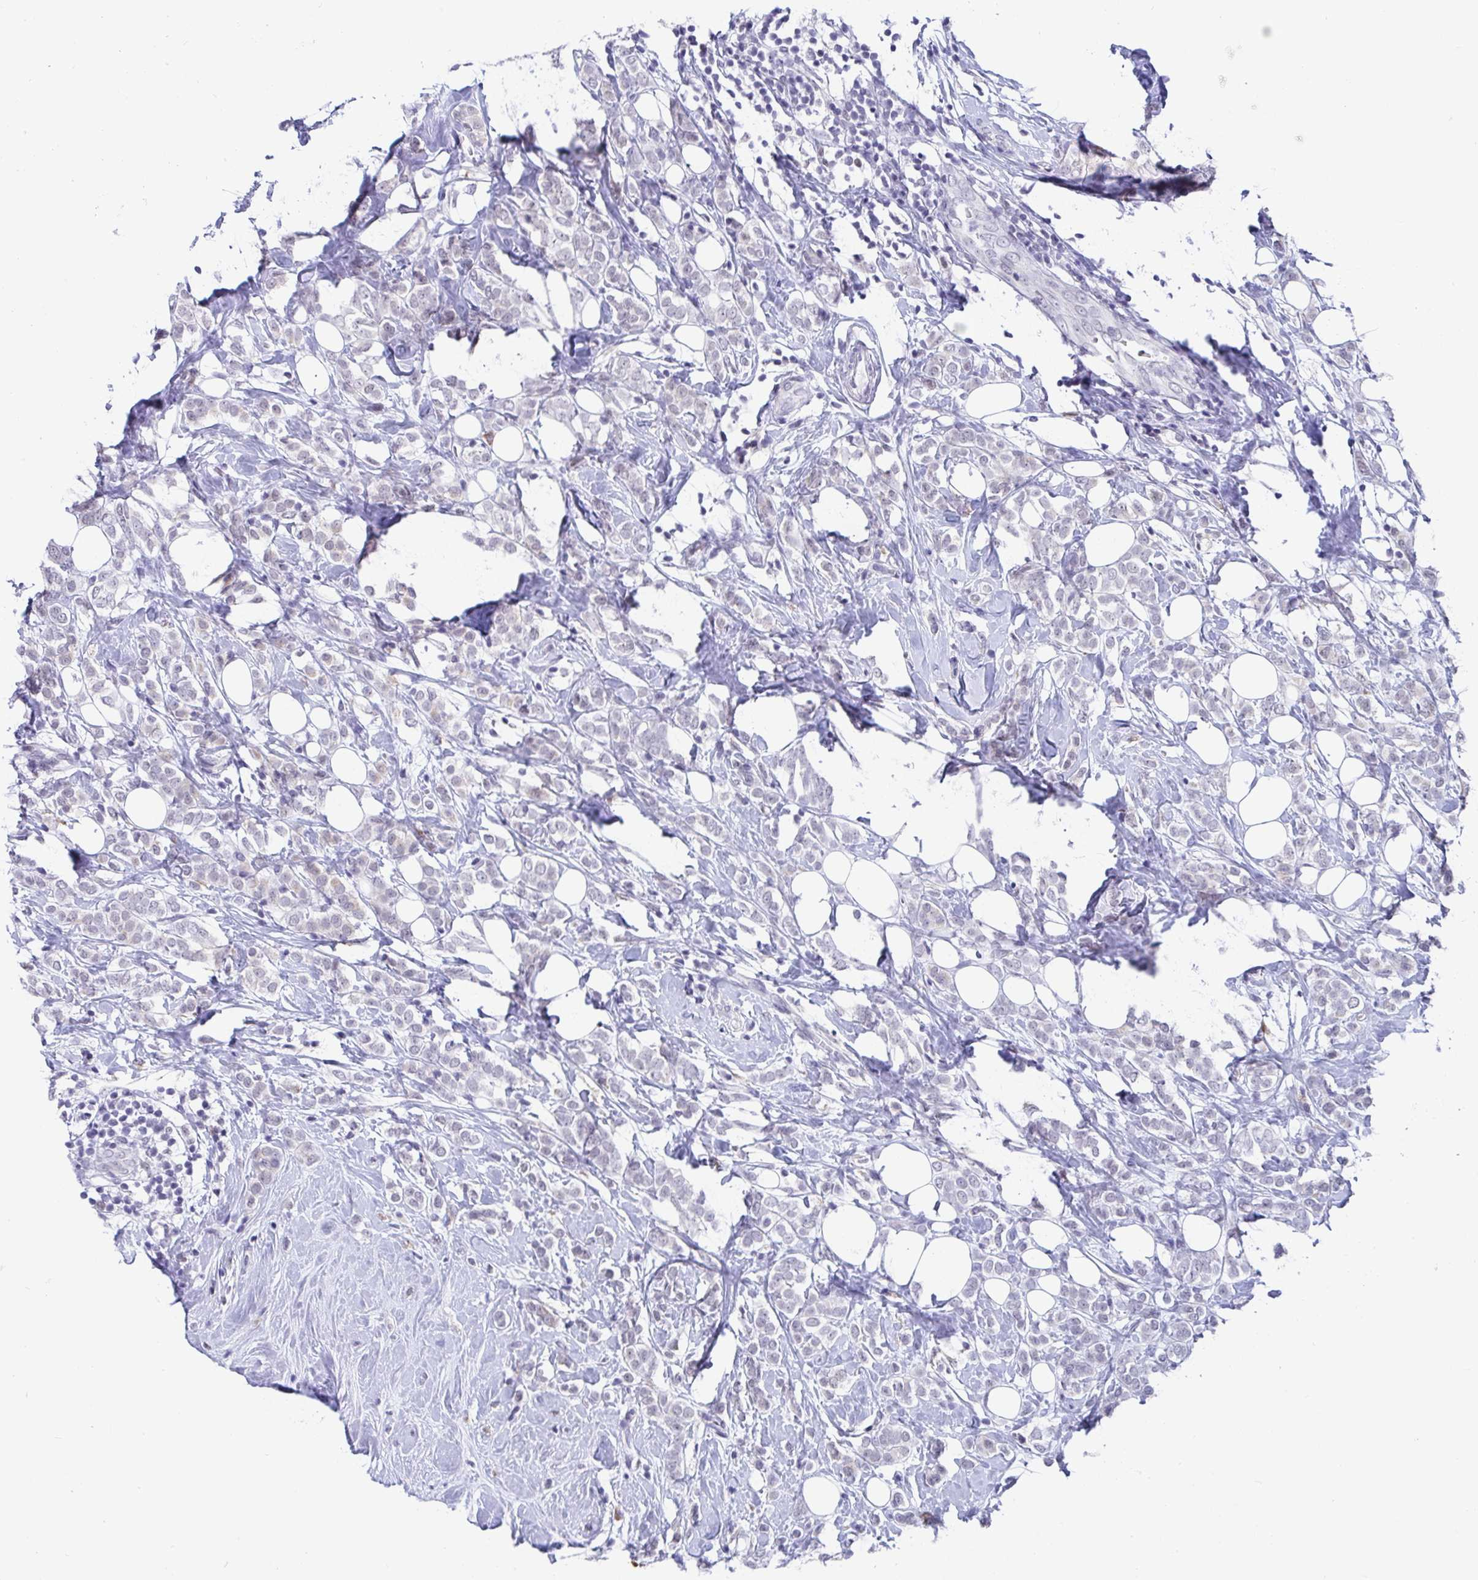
{"staining": {"intensity": "negative", "quantity": "none", "location": "none"}, "tissue": "breast cancer", "cell_type": "Tumor cells", "image_type": "cancer", "snomed": [{"axis": "morphology", "description": "Lobular carcinoma"}, {"axis": "topography", "description": "Breast"}], "caption": "A micrograph of human lobular carcinoma (breast) is negative for staining in tumor cells.", "gene": "WDR72", "patient": {"sex": "female", "age": 49}}